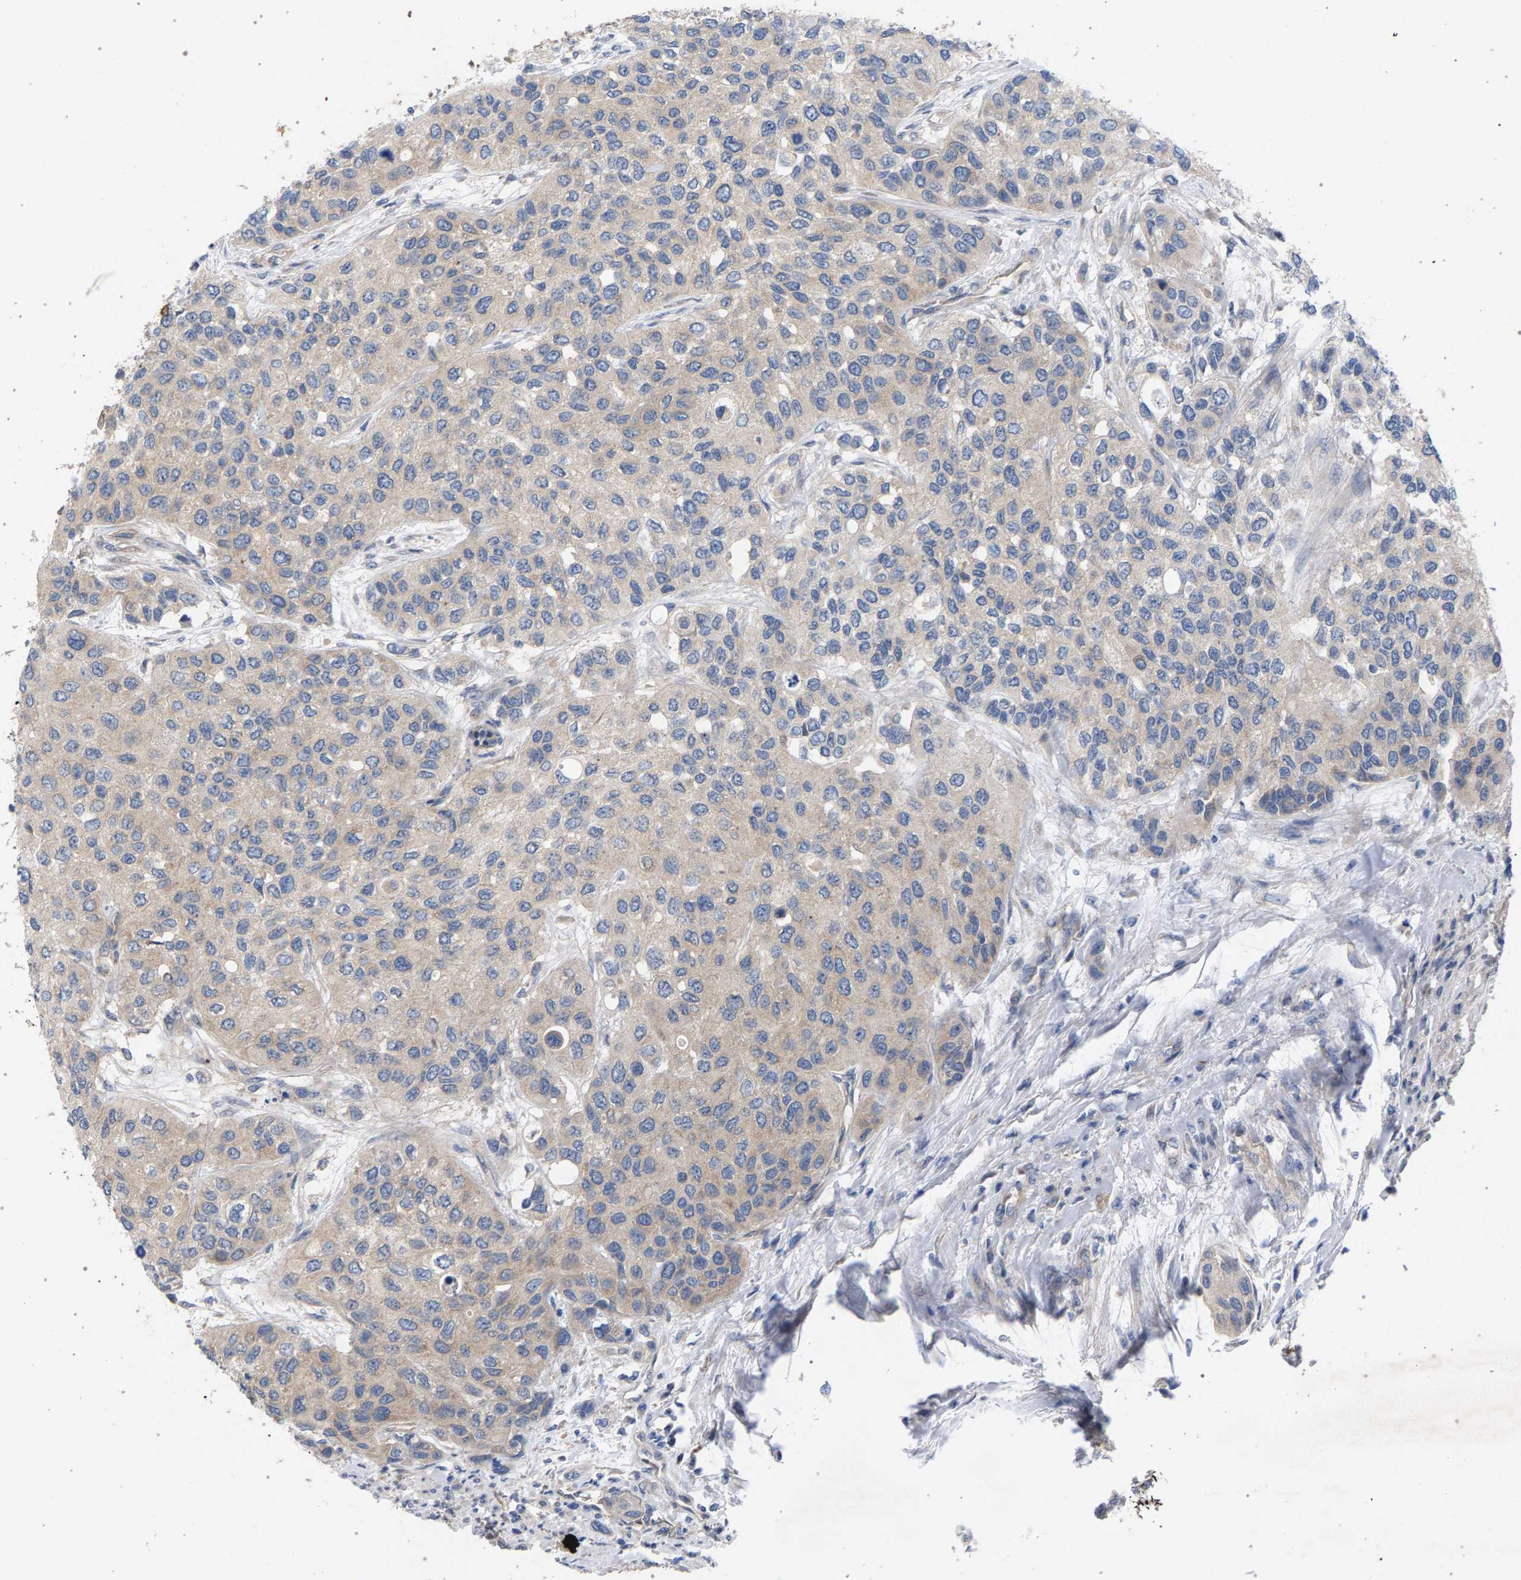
{"staining": {"intensity": "weak", "quantity": "25%-75%", "location": "cytoplasmic/membranous"}, "tissue": "urothelial cancer", "cell_type": "Tumor cells", "image_type": "cancer", "snomed": [{"axis": "morphology", "description": "Urothelial carcinoma, High grade"}, {"axis": "topography", "description": "Urinary bladder"}], "caption": "Tumor cells show low levels of weak cytoplasmic/membranous staining in approximately 25%-75% of cells in human urothelial carcinoma (high-grade). The protein of interest is stained brown, and the nuclei are stained in blue (DAB IHC with brightfield microscopy, high magnification).", "gene": "MAMDC2", "patient": {"sex": "female", "age": 56}}